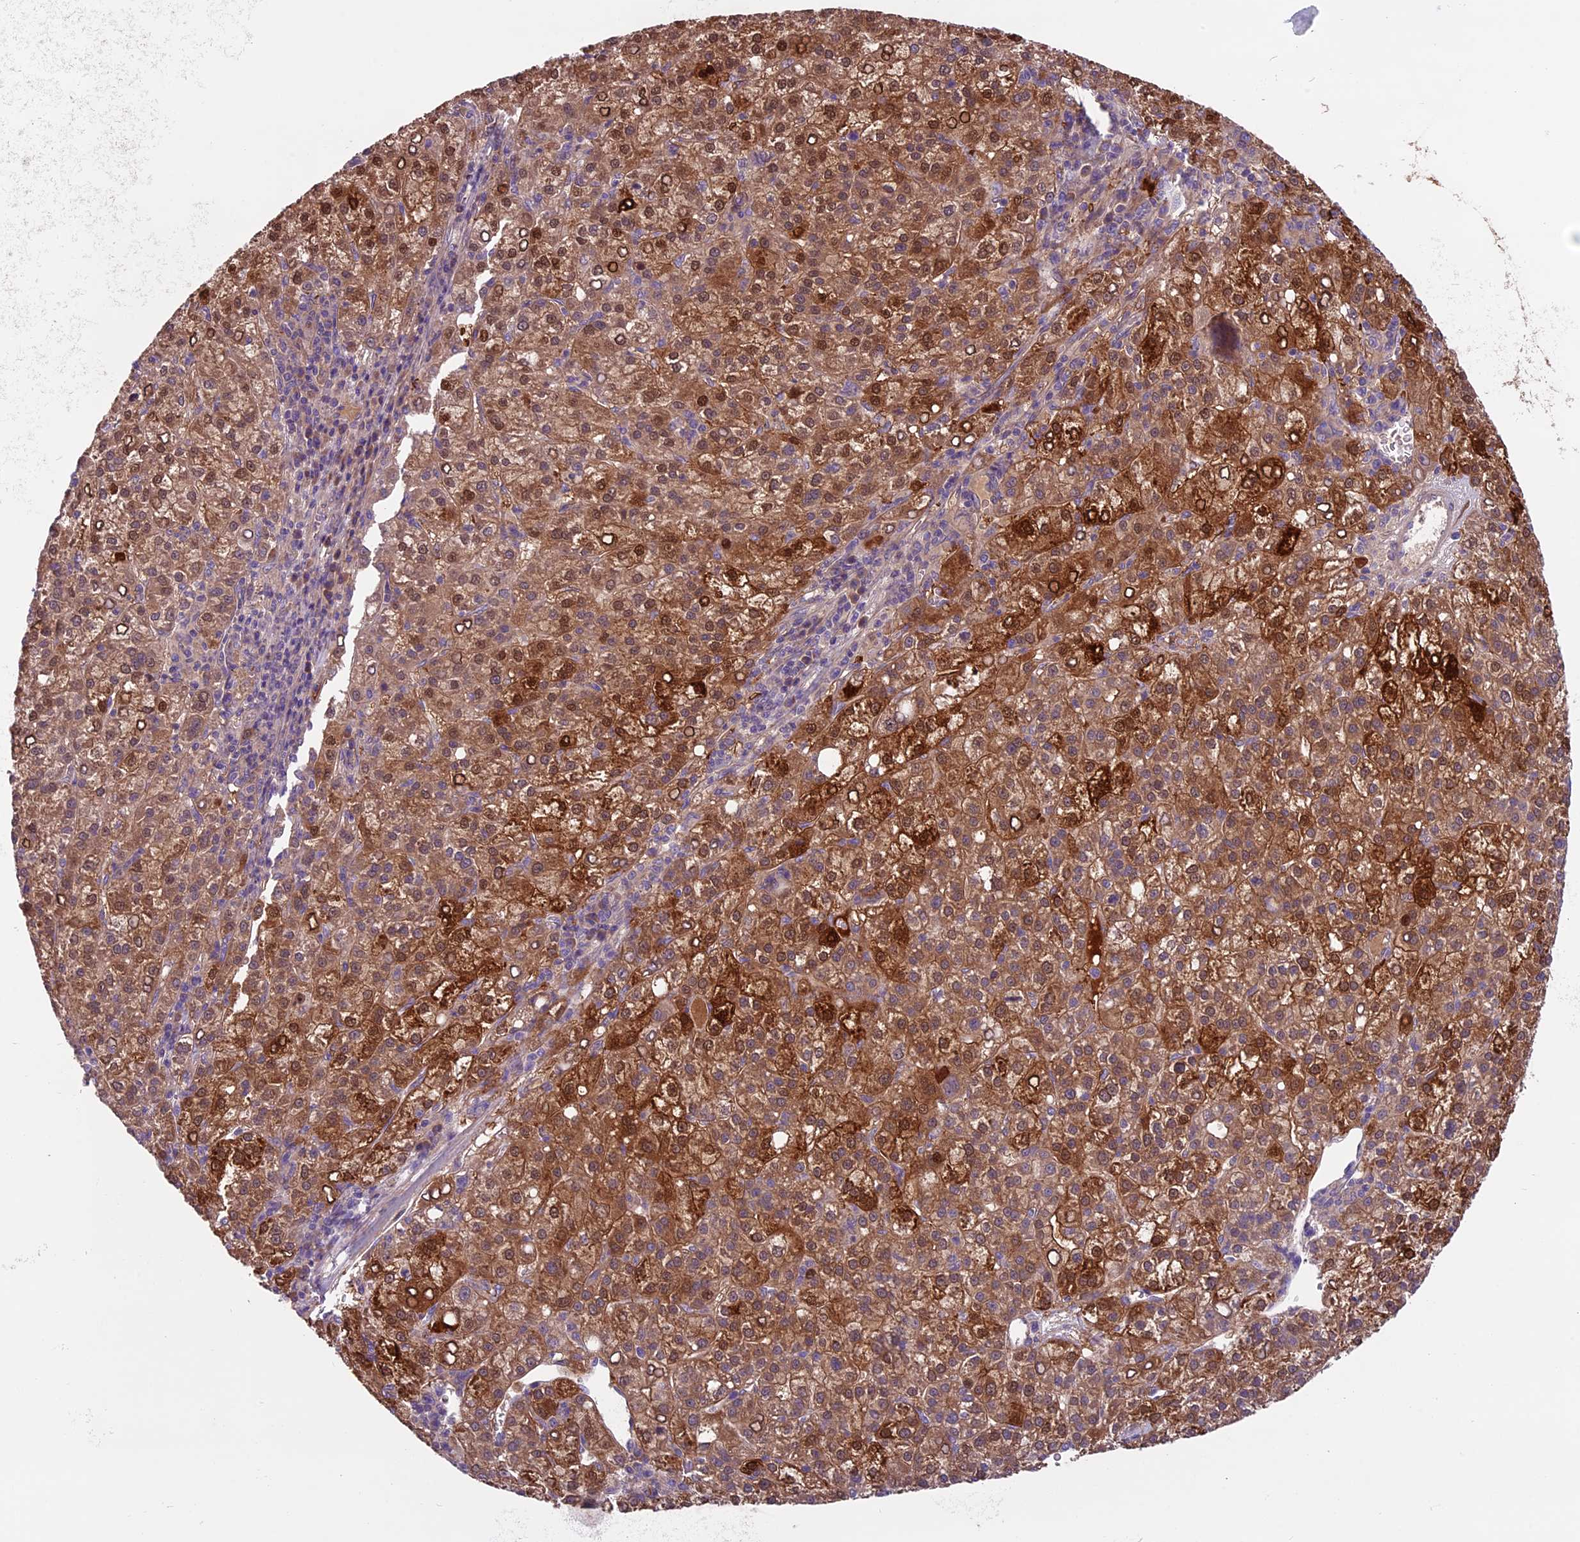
{"staining": {"intensity": "strong", "quantity": ">75%", "location": "cytoplasmic/membranous"}, "tissue": "liver cancer", "cell_type": "Tumor cells", "image_type": "cancer", "snomed": [{"axis": "morphology", "description": "Carcinoma, Hepatocellular, NOS"}, {"axis": "topography", "description": "Liver"}], "caption": "Immunohistochemical staining of human liver cancer demonstrates strong cytoplasmic/membranous protein staining in about >75% of tumor cells.", "gene": "DCTN5", "patient": {"sex": "female", "age": 58}}